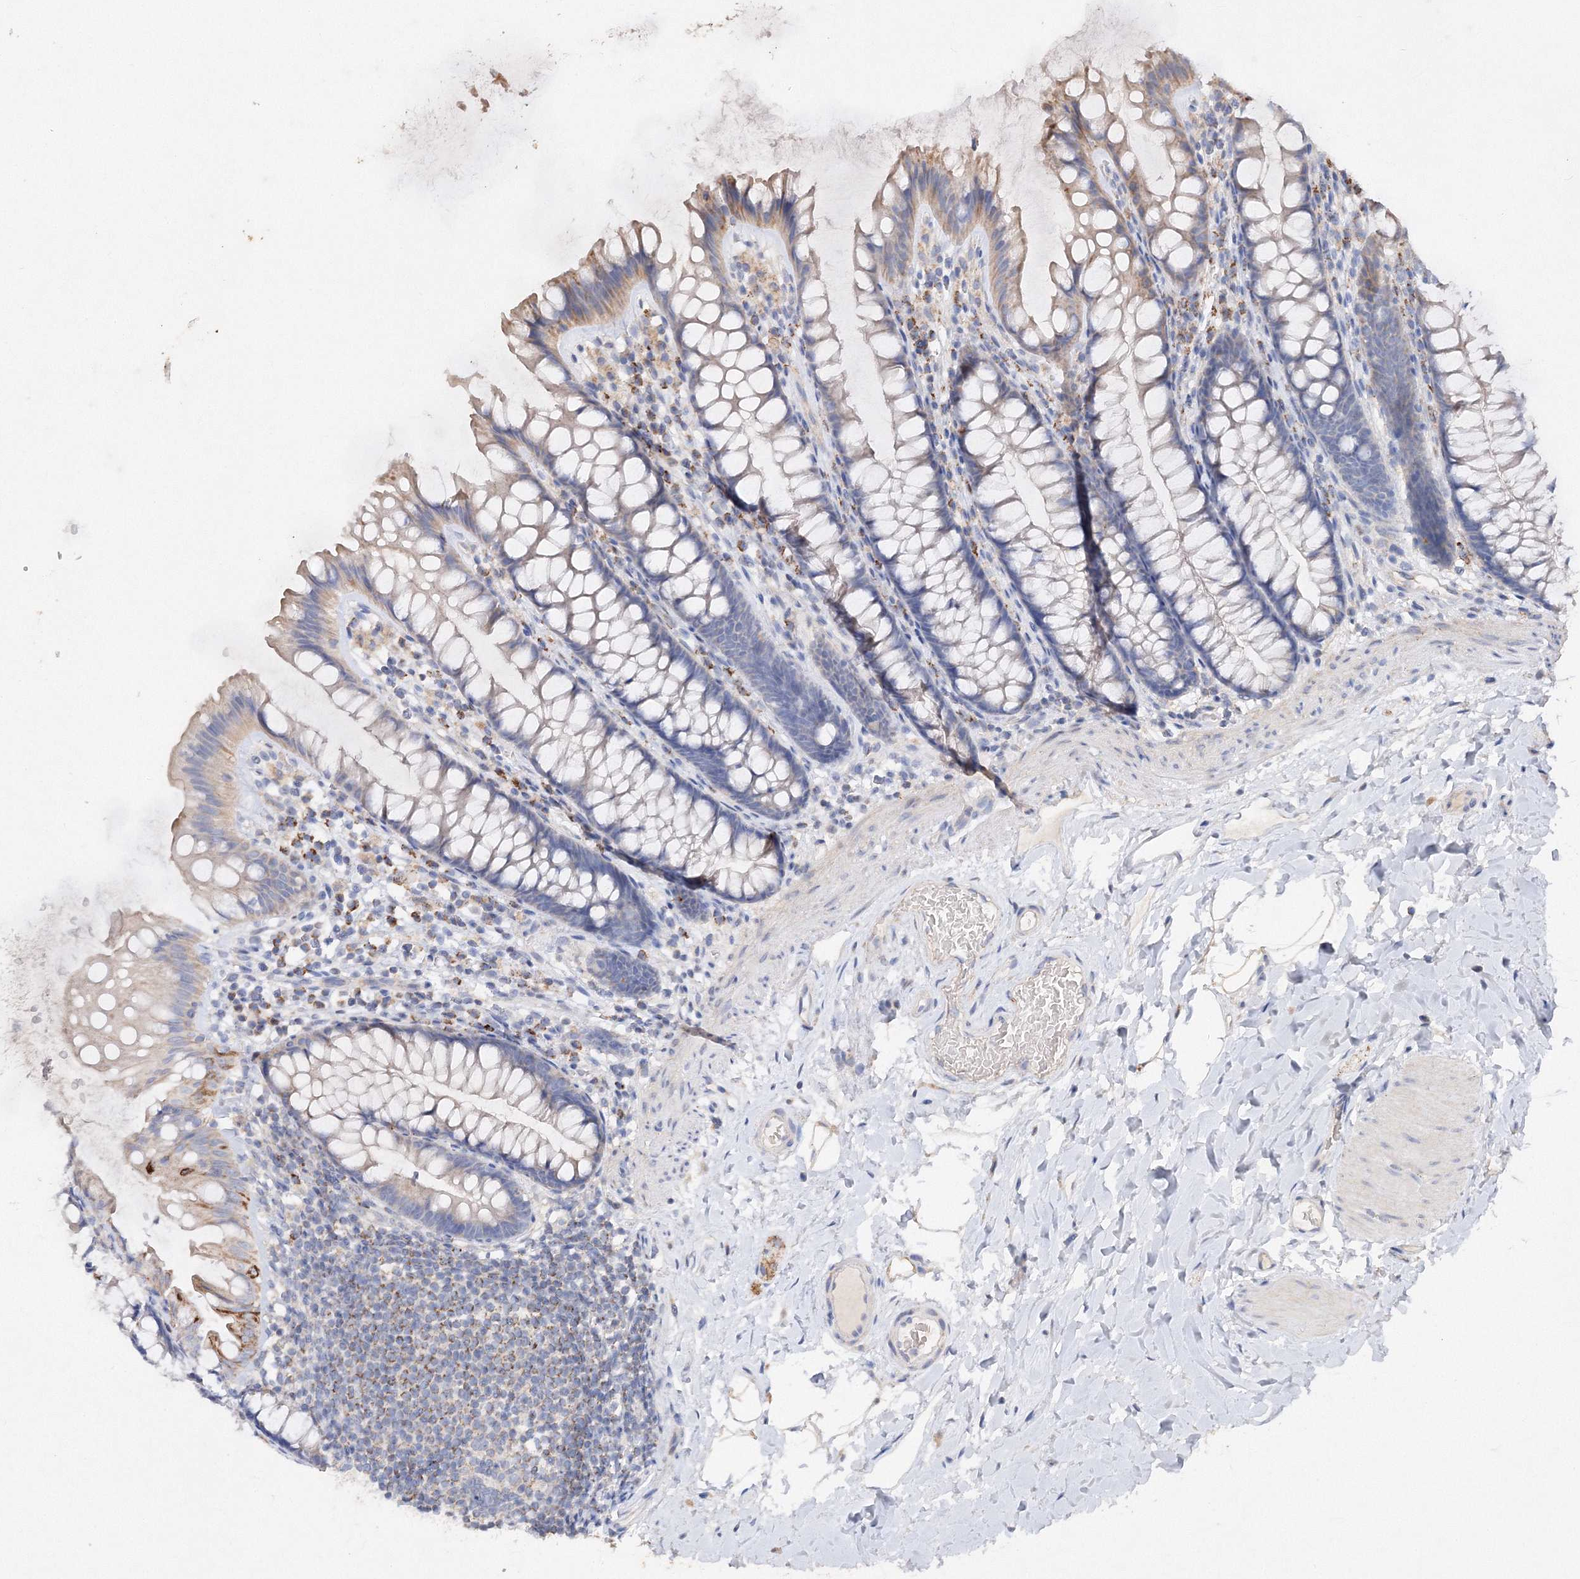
{"staining": {"intensity": "negative", "quantity": "none", "location": "none"}, "tissue": "colon", "cell_type": "Endothelial cells", "image_type": "normal", "snomed": [{"axis": "morphology", "description": "Normal tissue, NOS"}, {"axis": "topography", "description": "Colon"}], "caption": "Immunohistochemical staining of unremarkable colon displays no significant staining in endothelial cells.", "gene": "GLS", "patient": {"sex": "female", "age": 62}}